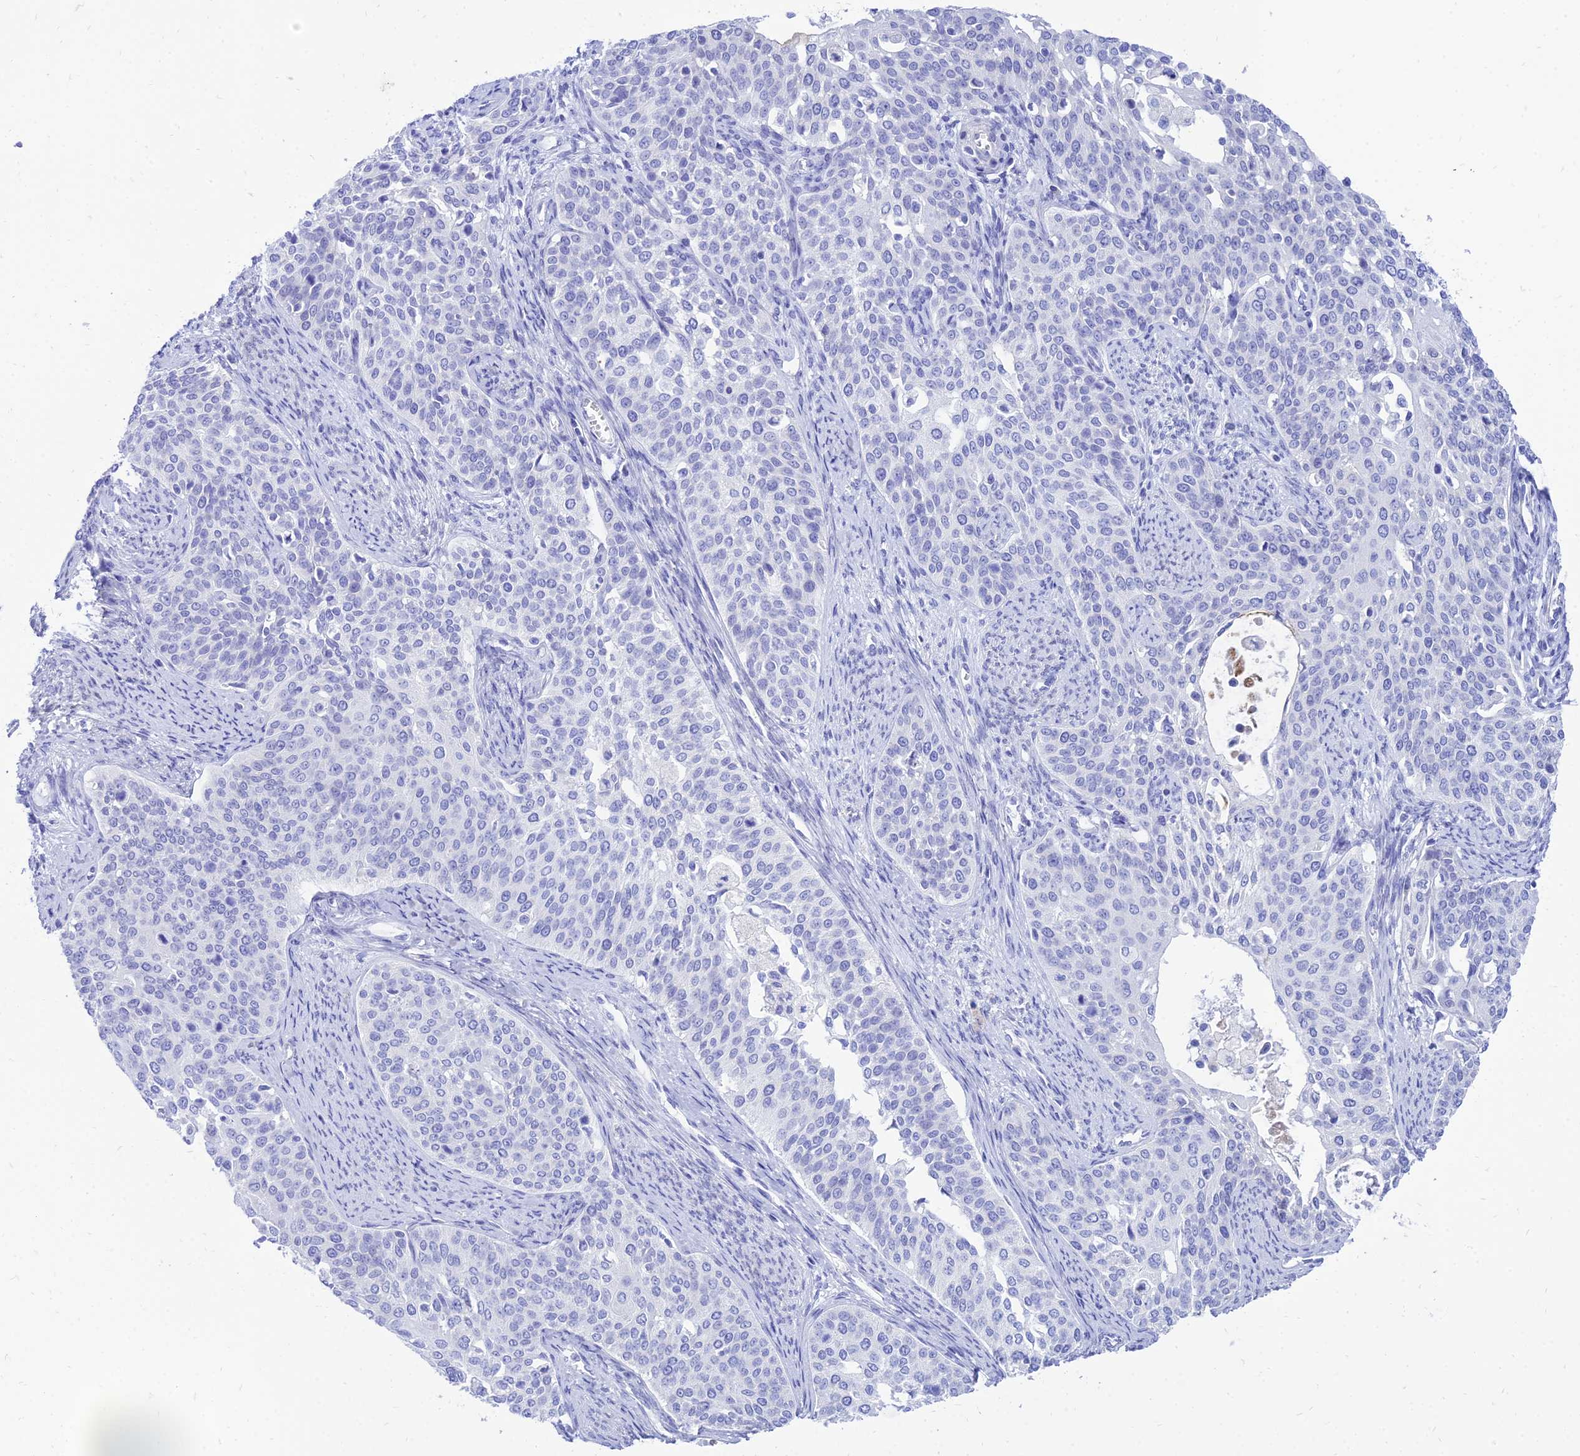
{"staining": {"intensity": "negative", "quantity": "none", "location": "none"}, "tissue": "cervical cancer", "cell_type": "Tumor cells", "image_type": "cancer", "snomed": [{"axis": "morphology", "description": "Squamous cell carcinoma, NOS"}, {"axis": "topography", "description": "Cervix"}], "caption": "Photomicrograph shows no significant protein positivity in tumor cells of cervical cancer (squamous cell carcinoma). (DAB (3,3'-diaminobenzidine) immunohistochemistry visualized using brightfield microscopy, high magnification).", "gene": "TAC3", "patient": {"sex": "female", "age": 44}}